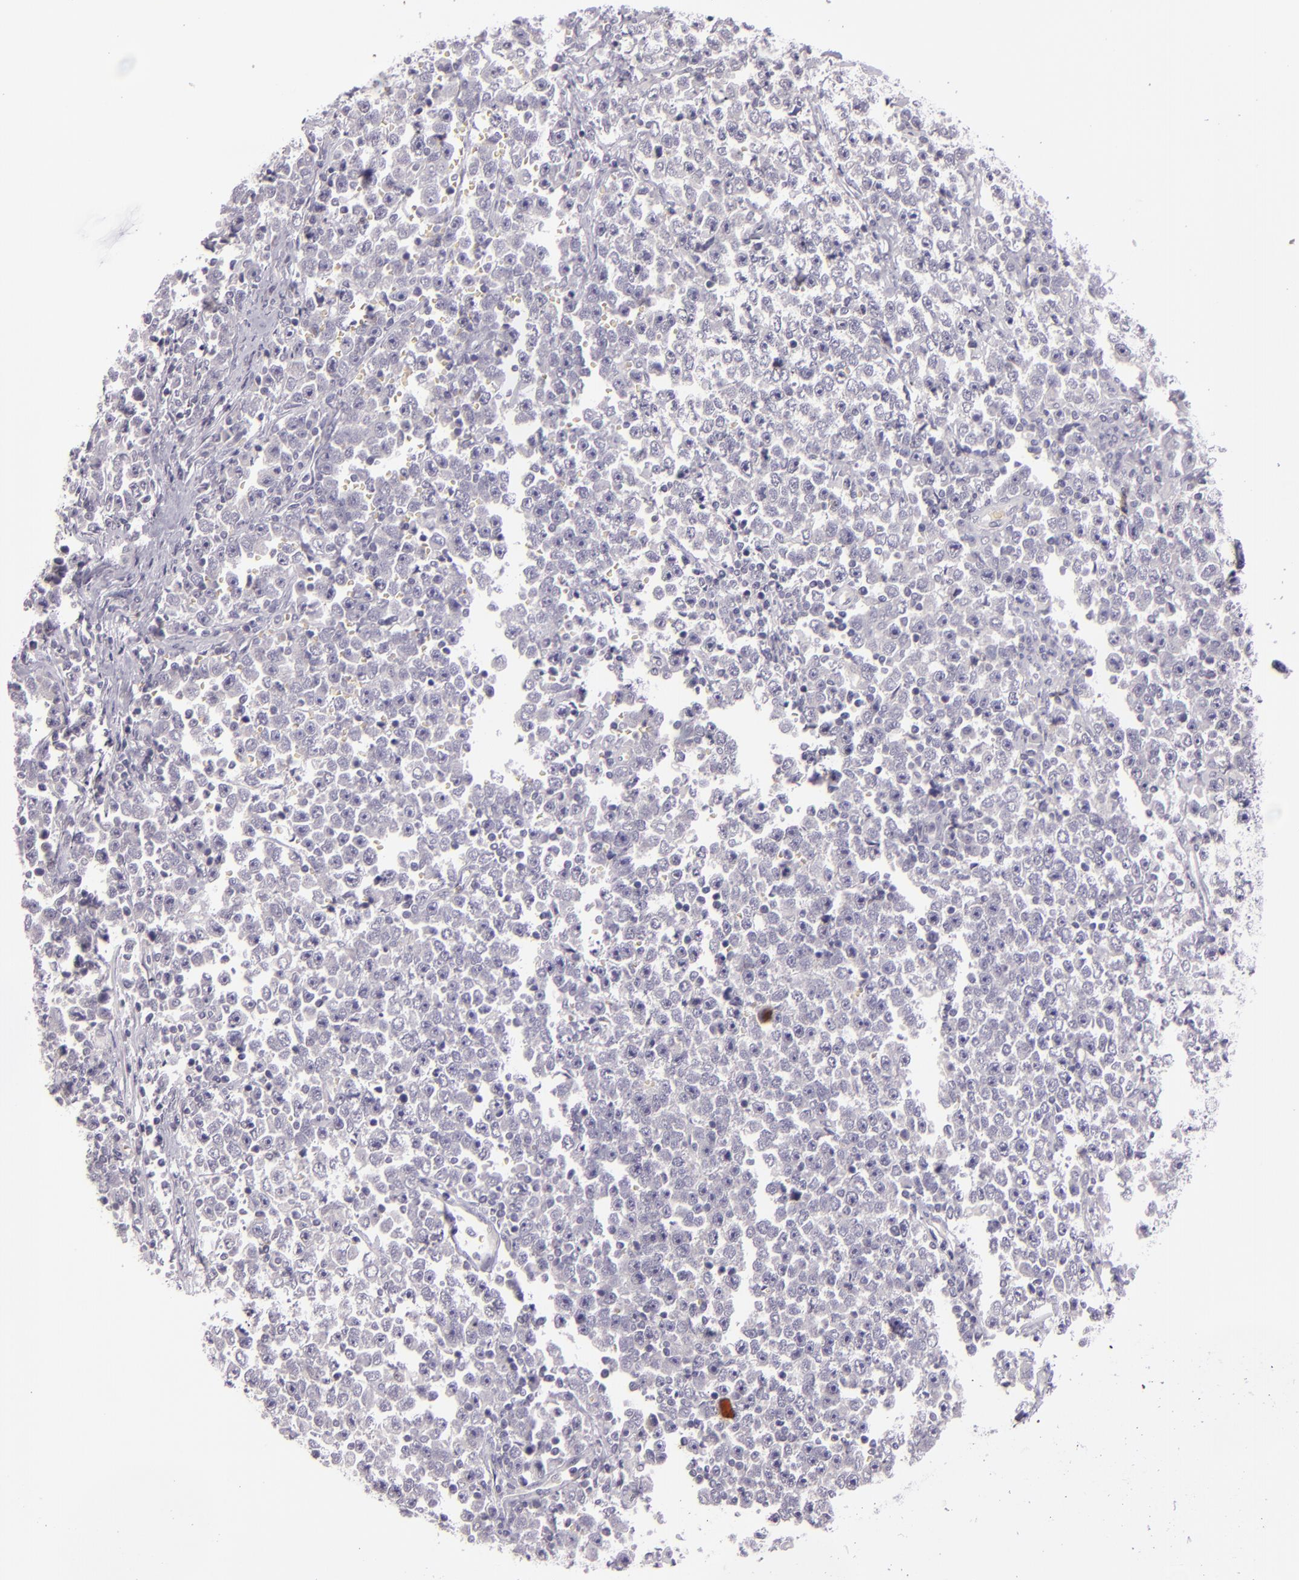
{"staining": {"intensity": "negative", "quantity": "none", "location": "none"}, "tissue": "testis cancer", "cell_type": "Tumor cells", "image_type": "cancer", "snomed": [{"axis": "morphology", "description": "Seminoma, NOS"}, {"axis": "topography", "description": "Testis"}], "caption": "There is no significant staining in tumor cells of seminoma (testis).", "gene": "SNCB", "patient": {"sex": "male", "age": 43}}